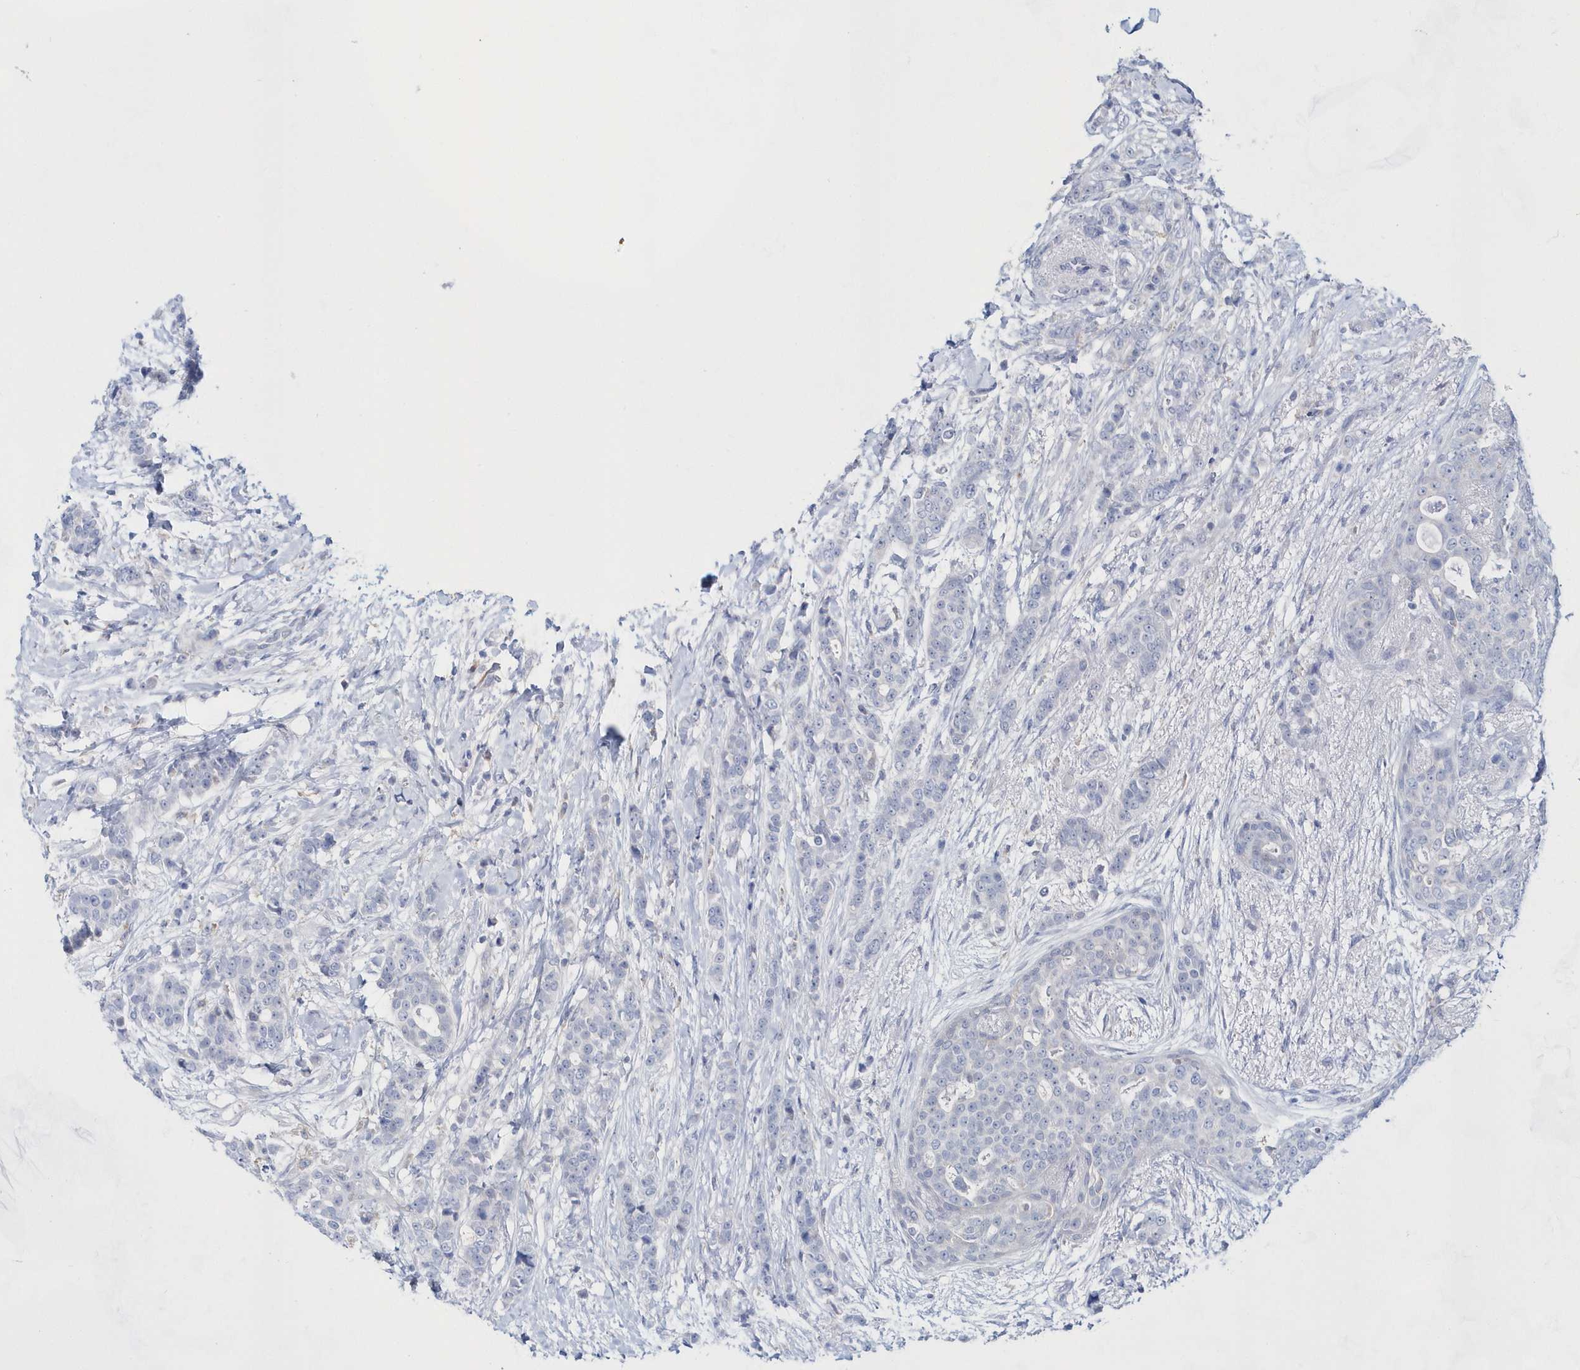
{"staining": {"intensity": "negative", "quantity": "none", "location": "none"}, "tissue": "breast cancer", "cell_type": "Tumor cells", "image_type": "cancer", "snomed": [{"axis": "morphology", "description": "Lobular carcinoma"}, {"axis": "topography", "description": "Breast"}], "caption": "Immunohistochemistry micrograph of human lobular carcinoma (breast) stained for a protein (brown), which displays no positivity in tumor cells. (Stains: DAB immunohistochemistry with hematoxylin counter stain, Microscopy: brightfield microscopy at high magnification).", "gene": "BDH2", "patient": {"sex": "female", "age": 51}}